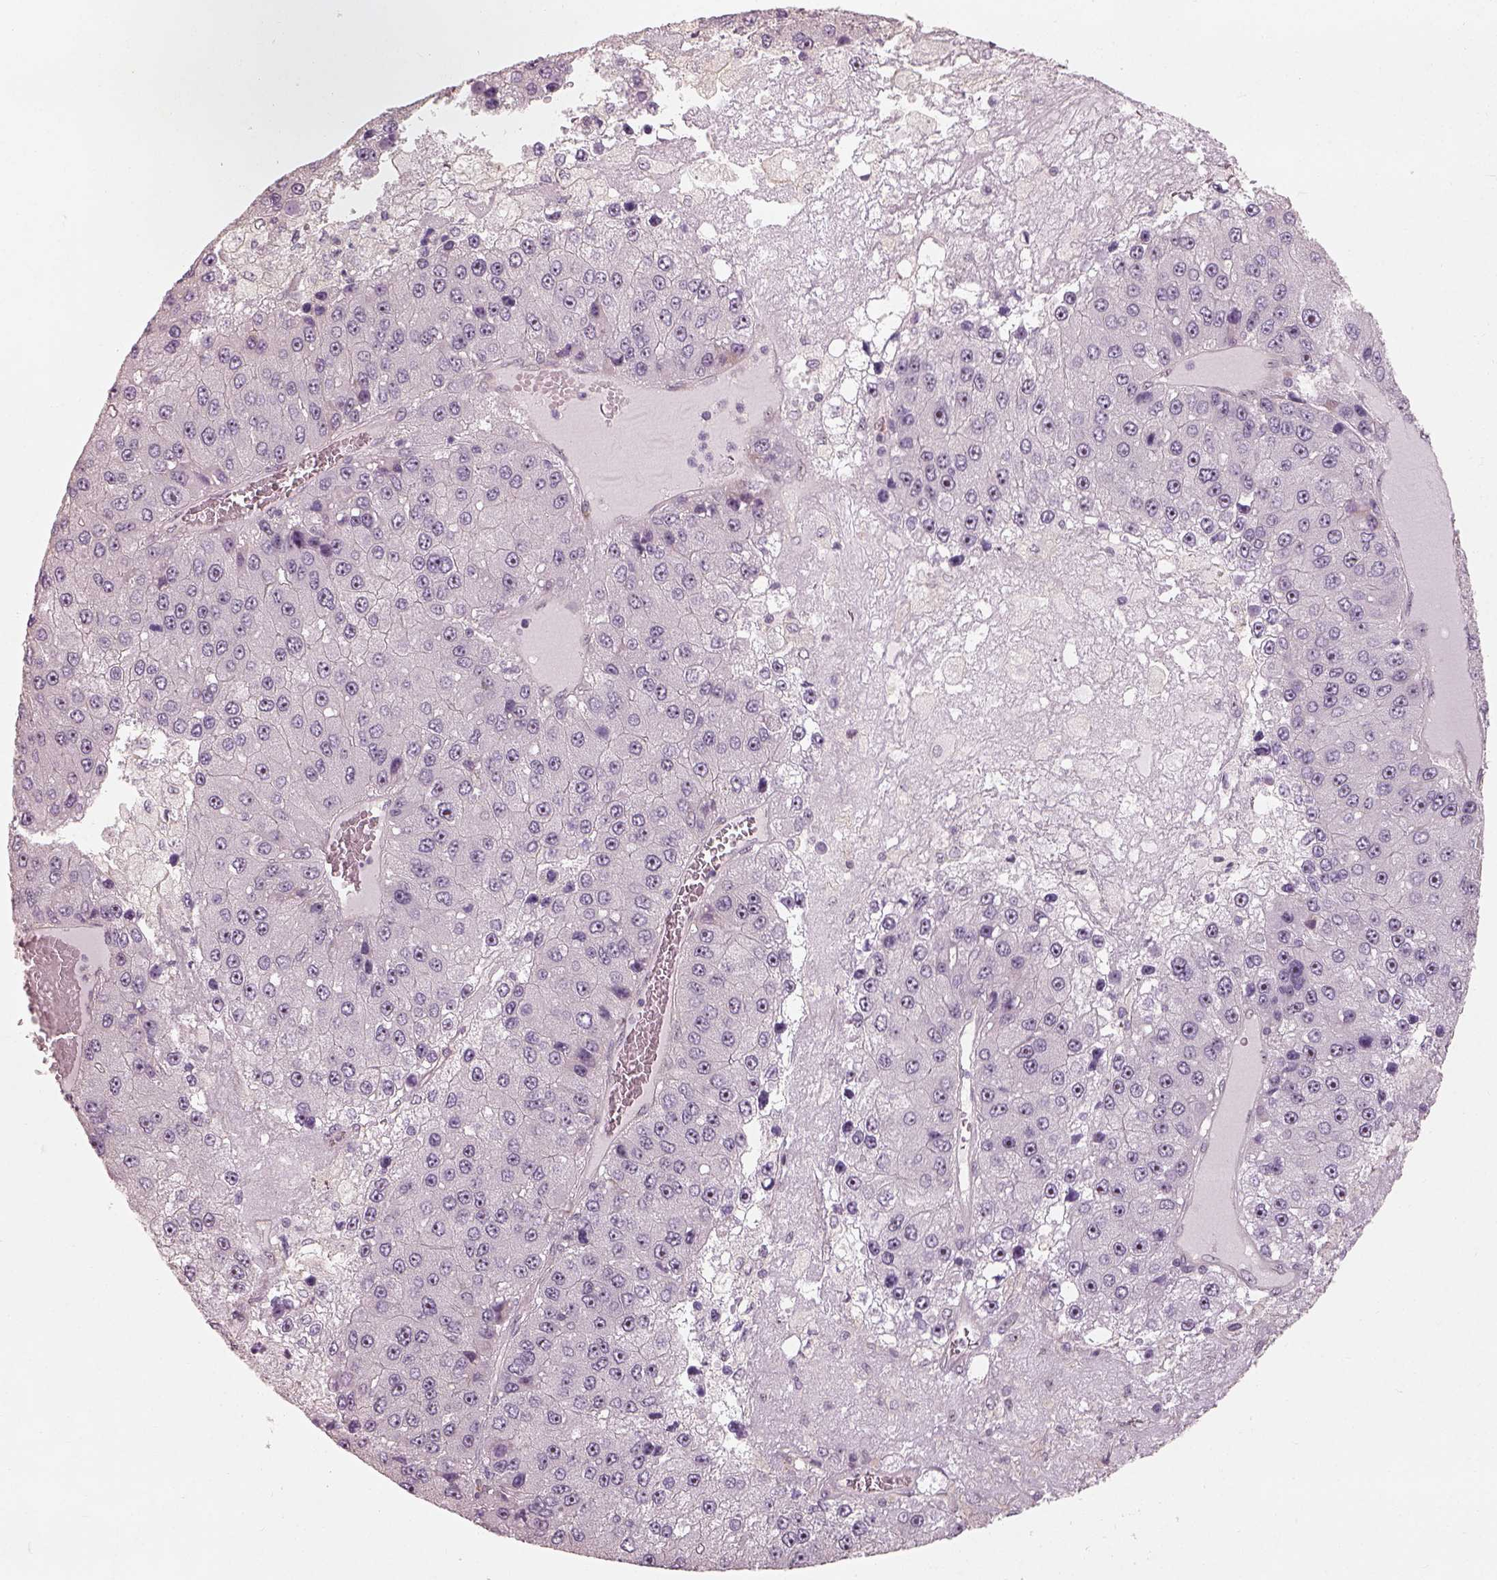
{"staining": {"intensity": "negative", "quantity": "none", "location": "none"}, "tissue": "liver cancer", "cell_type": "Tumor cells", "image_type": "cancer", "snomed": [{"axis": "morphology", "description": "Carcinoma, Hepatocellular, NOS"}, {"axis": "topography", "description": "Liver"}], "caption": "A photomicrograph of hepatocellular carcinoma (liver) stained for a protein exhibits no brown staining in tumor cells. (DAB IHC visualized using brightfield microscopy, high magnification).", "gene": "CDS1", "patient": {"sex": "female", "age": 73}}